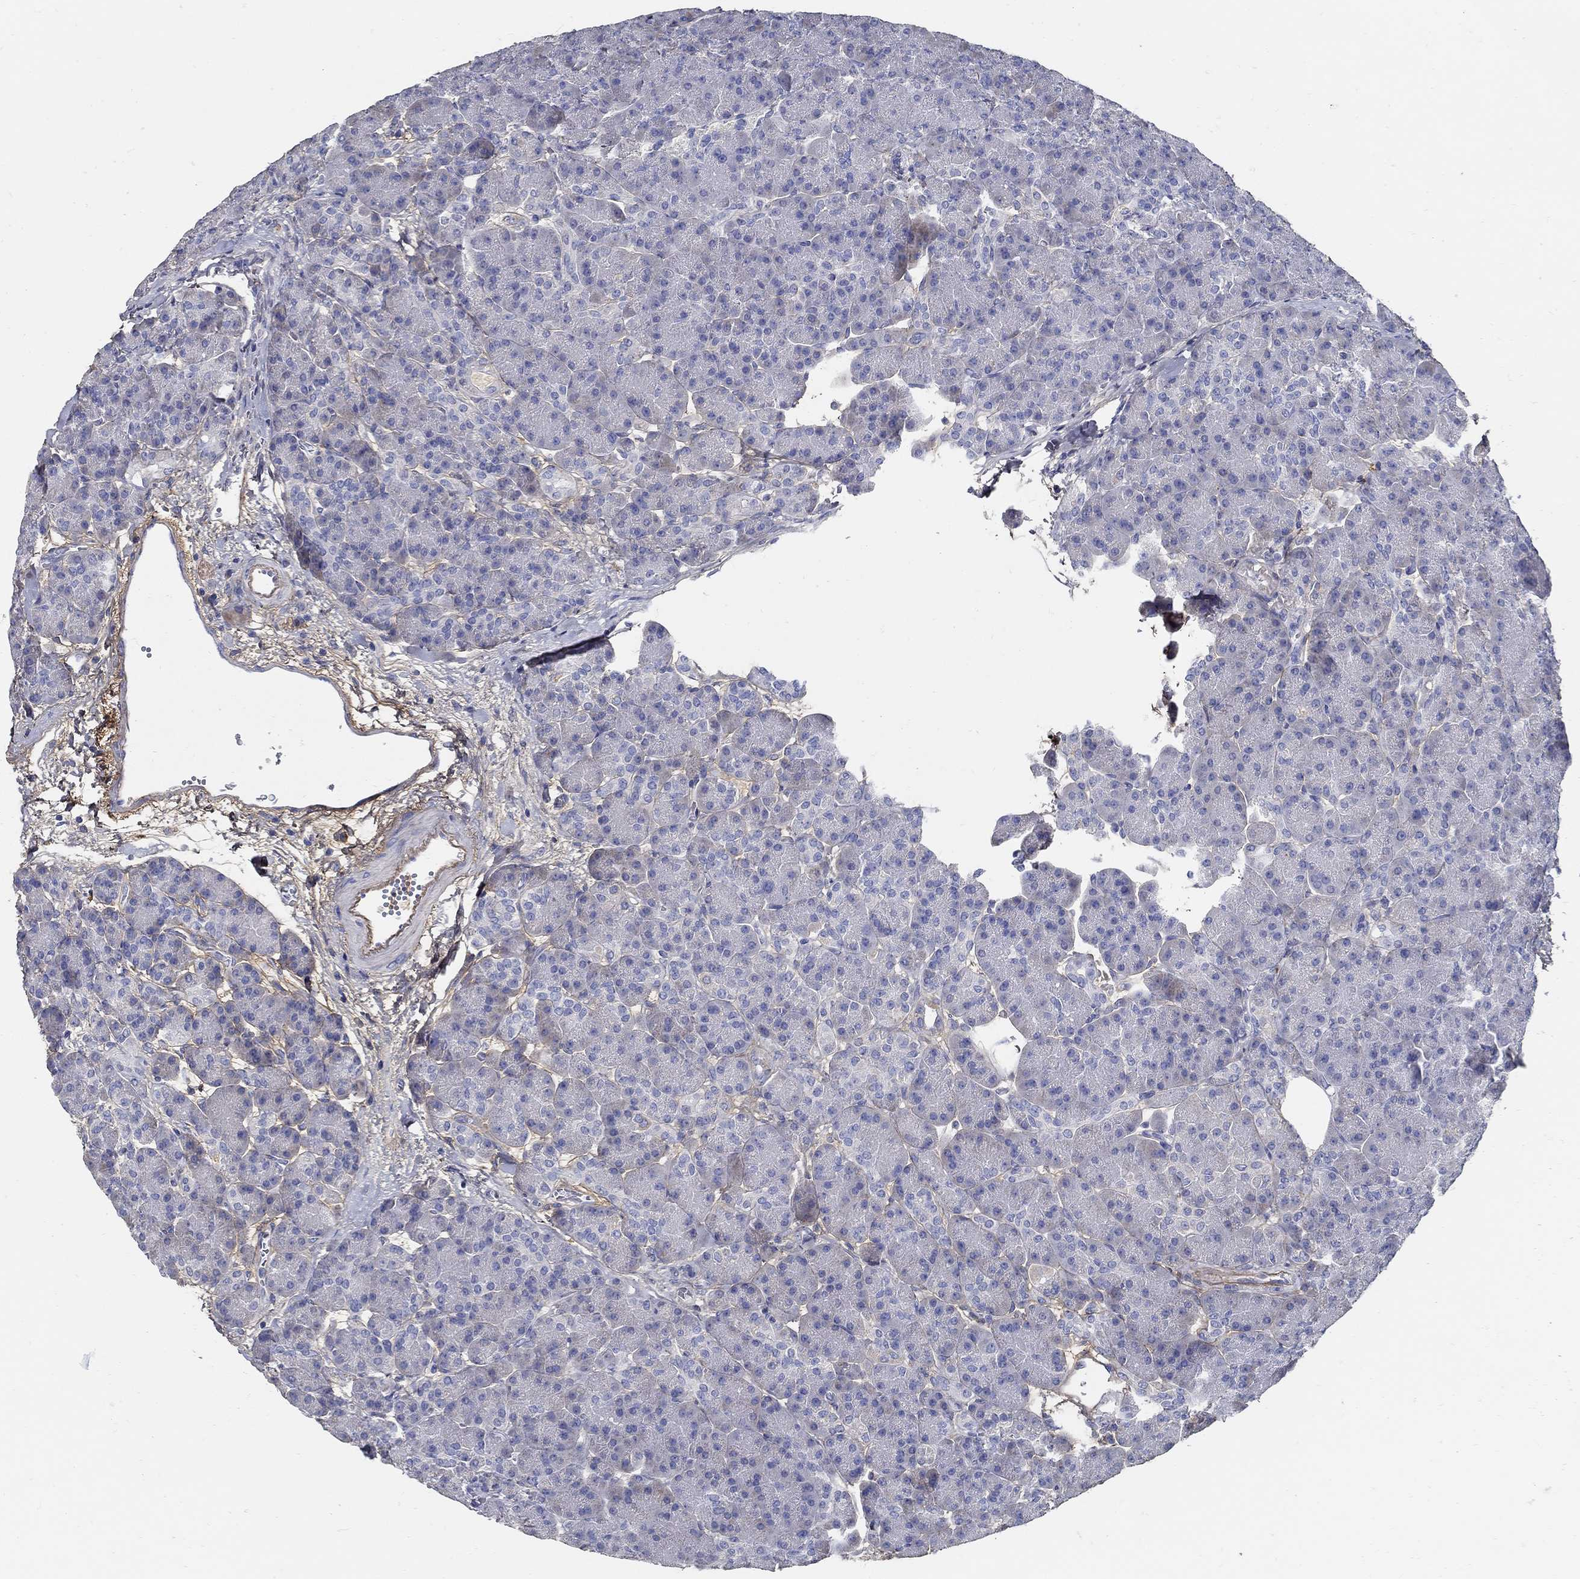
{"staining": {"intensity": "negative", "quantity": "none", "location": "none"}, "tissue": "pancreas", "cell_type": "Exocrine glandular cells", "image_type": "normal", "snomed": [{"axis": "morphology", "description": "Normal tissue, NOS"}, {"axis": "topography", "description": "Pancreas"}], "caption": "This micrograph is of unremarkable pancreas stained with IHC to label a protein in brown with the nuclei are counter-stained blue. There is no positivity in exocrine glandular cells.", "gene": "TGFBI", "patient": {"sex": "female", "age": 63}}